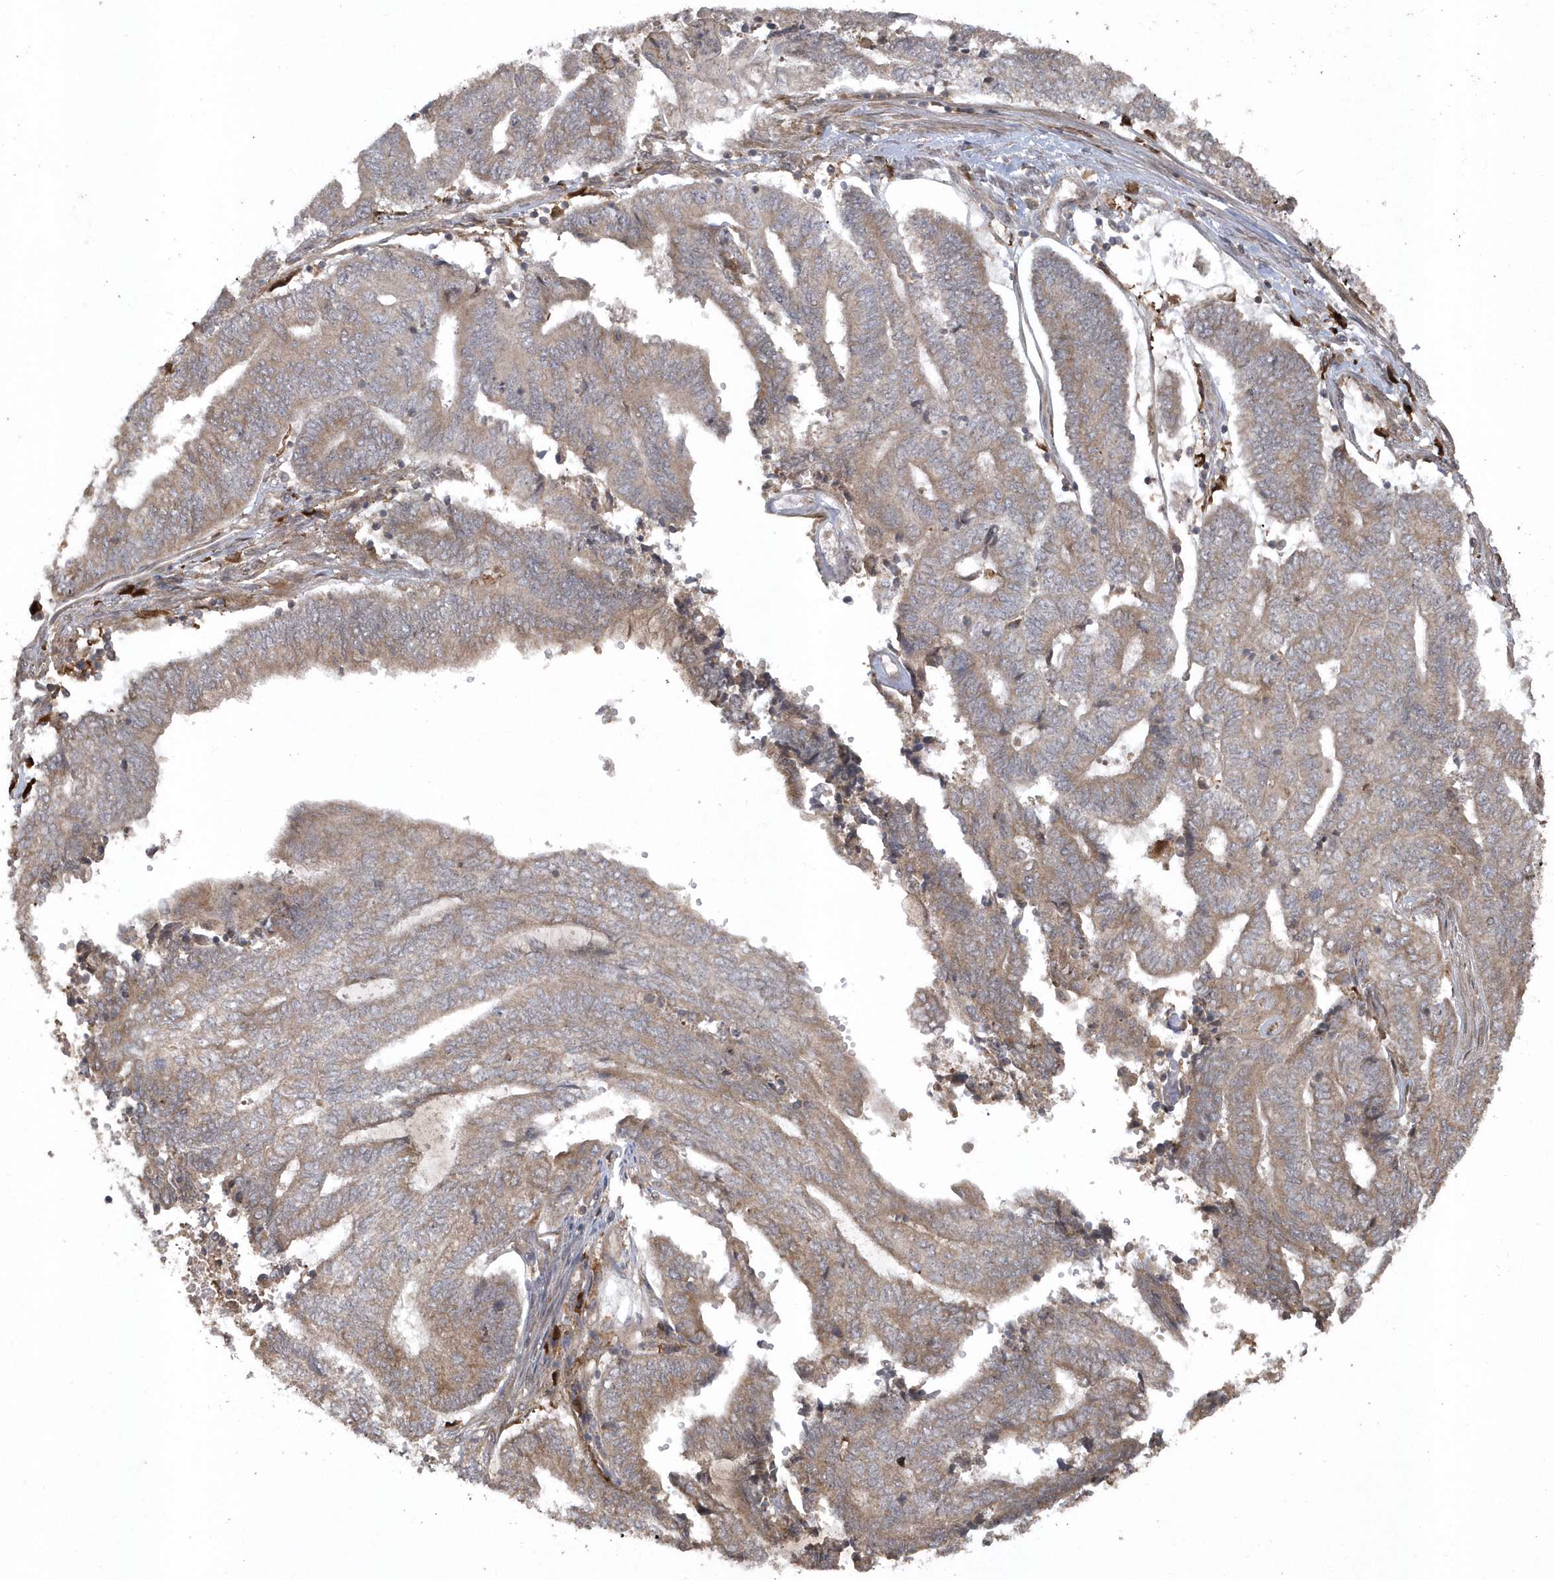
{"staining": {"intensity": "weak", "quantity": "25%-75%", "location": "cytoplasmic/membranous"}, "tissue": "endometrial cancer", "cell_type": "Tumor cells", "image_type": "cancer", "snomed": [{"axis": "morphology", "description": "Adenocarcinoma, NOS"}, {"axis": "topography", "description": "Uterus"}, {"axis": "topography", "description": "Endometrium"}], "caption": "Adenocarcinoma (endometrial) stained with immunohistochemistry (IHC) exhibits weak cytoplasmic/membranous staining in approximately 25%-75% of tumor cells. (DAB IHC, brown staining for protein, blue staining for nuclei).", "gene": "HERPUD1", "patient": {"sex": "female", "age": 70}}